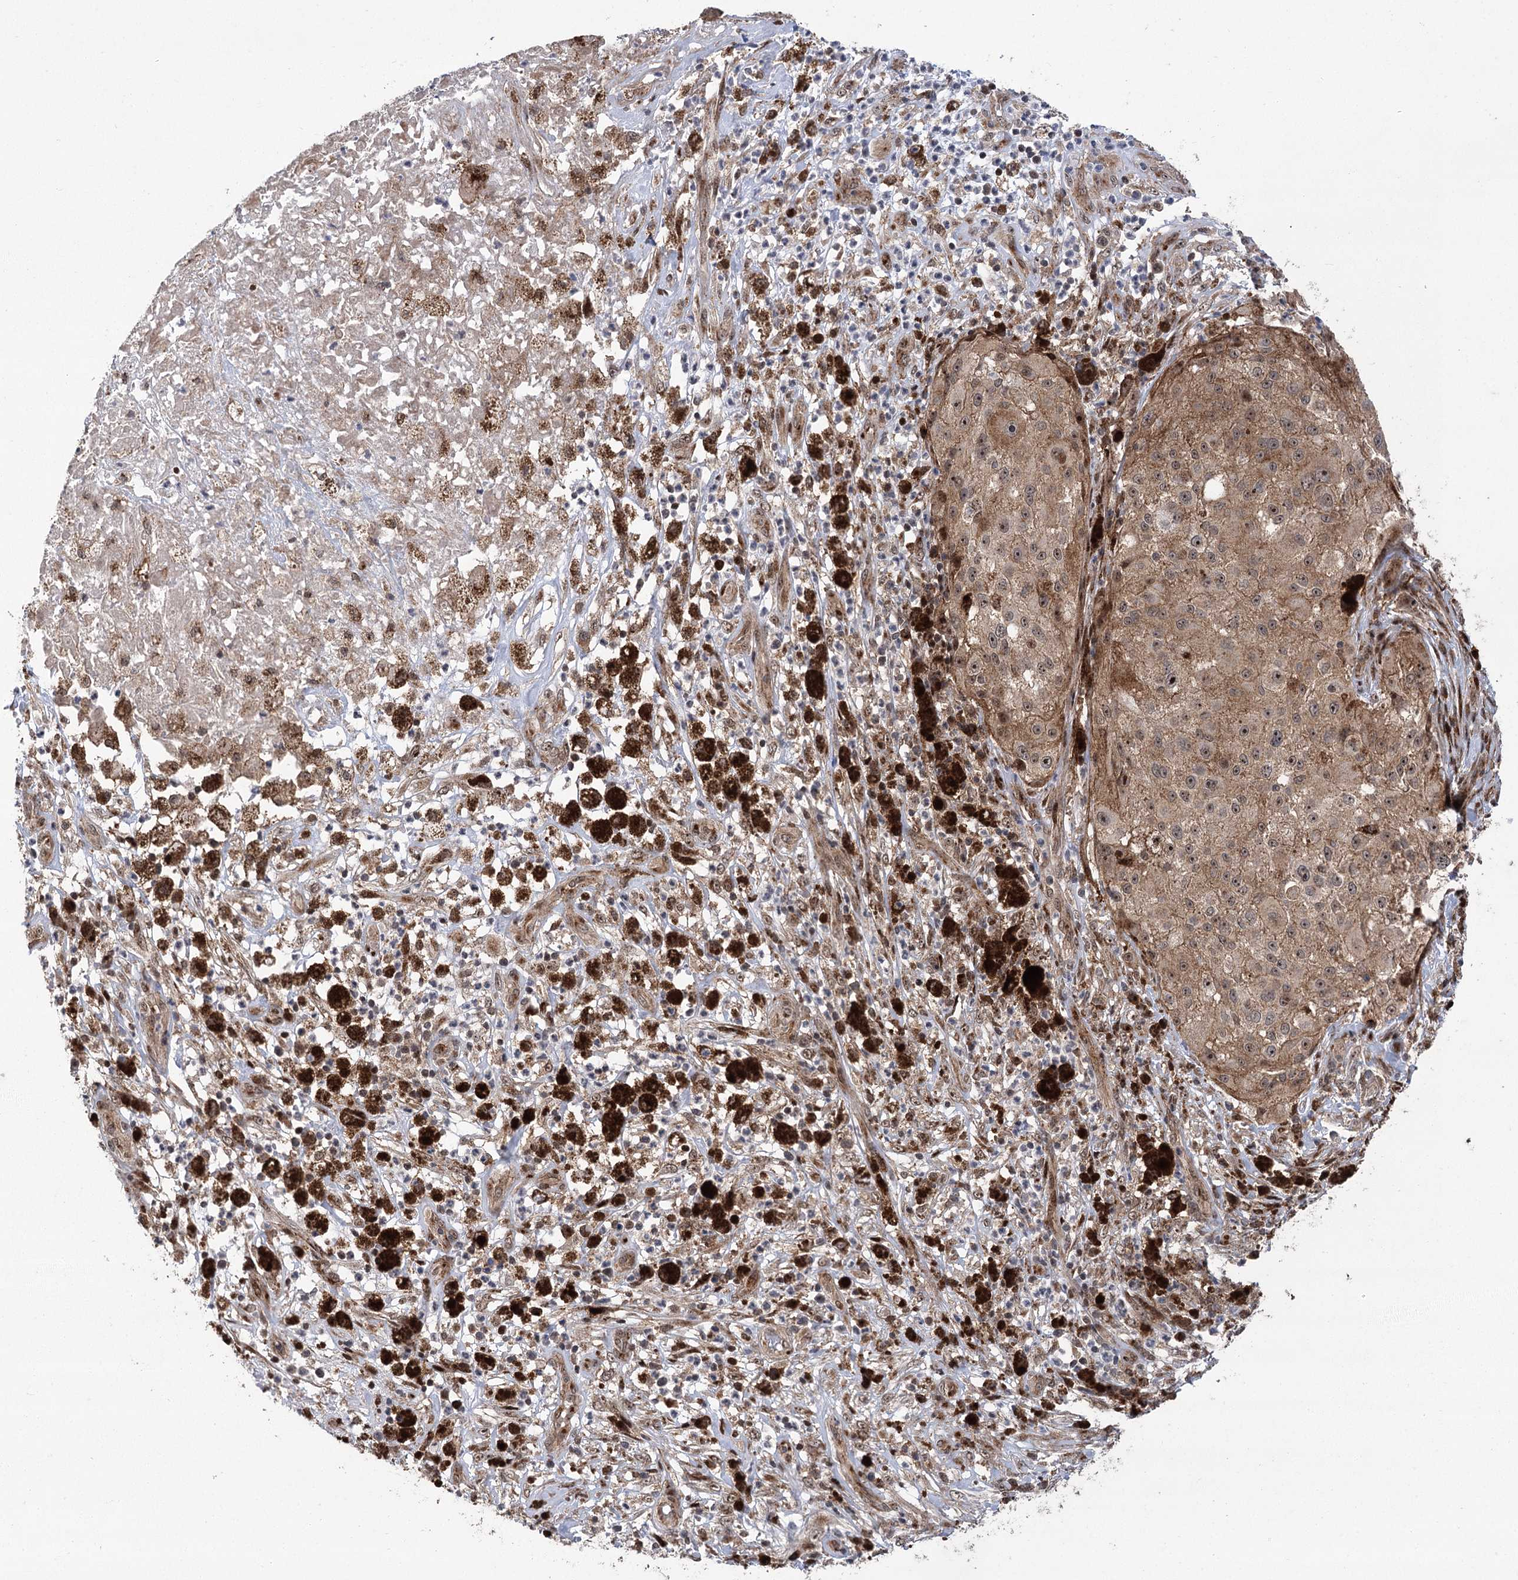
{"staining": {"intensity": "moderate", "quantity": ">75%", "location": "cytoplasmic/membranous,nuclear"}, "tissue": "melanoma", "cell_type": "Tumor cells", "image_type": "cancer", "snomed": [{"axis": "morphology", "description": "Necrosis, NOS"}, {"axis": "morphology", "description": "Malignant melanoma, NOS"}, {"axis": "topography", "description": "Skin"}], "caption": "This histopathology image shows malignant melanoma stained with IHC to label a protein in brown. The cytoplasmic/membranous and nuclear of tumor cells show moderate positivity for the protein. Nuclei are counter-stained blue.", "gene": "PARM1", "patient": {"sex": "female", "age": 87}}